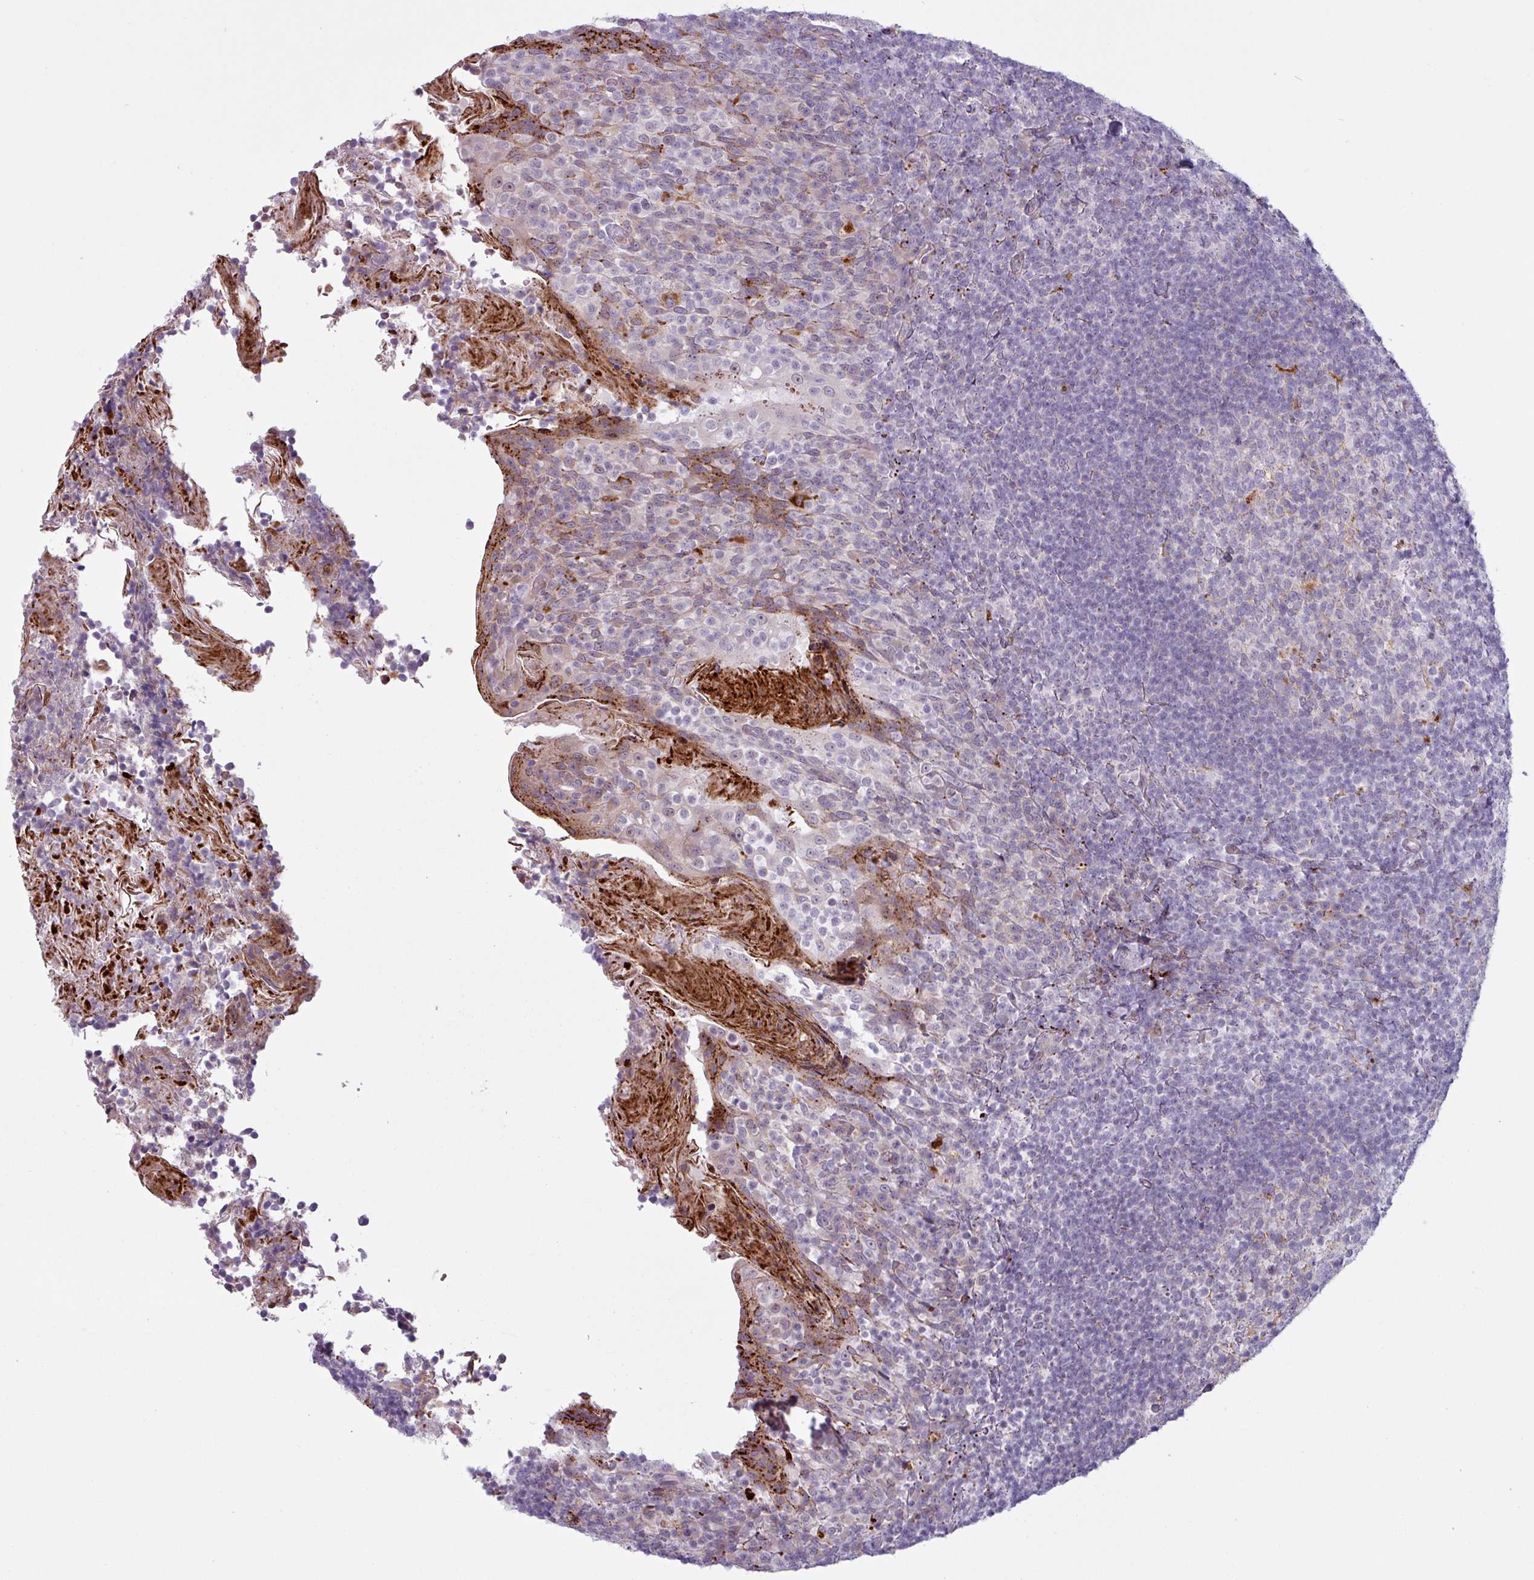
{"staining": {"intensity": "strong", "quantity": "<25%", "location": "cytoplasmic/membranous"}, "tissue": "tonsil", "cell_type": "Germinal center cells", "image_type": "normal", "snomed": [{"axis": "morphology", "description": "Normal tissue, NOS"}, {"axis": "topography", "description": "Tonsil"}], "caption": "IHC micrograph of normal human tonsil stained for a protein (brown), which shows medium levels of strong cytoplasmic/membranous staining in approximately <25% of germinal center cells.", "gene": "MAP7D2", "patient": {"sex": "female", "age": 10}}